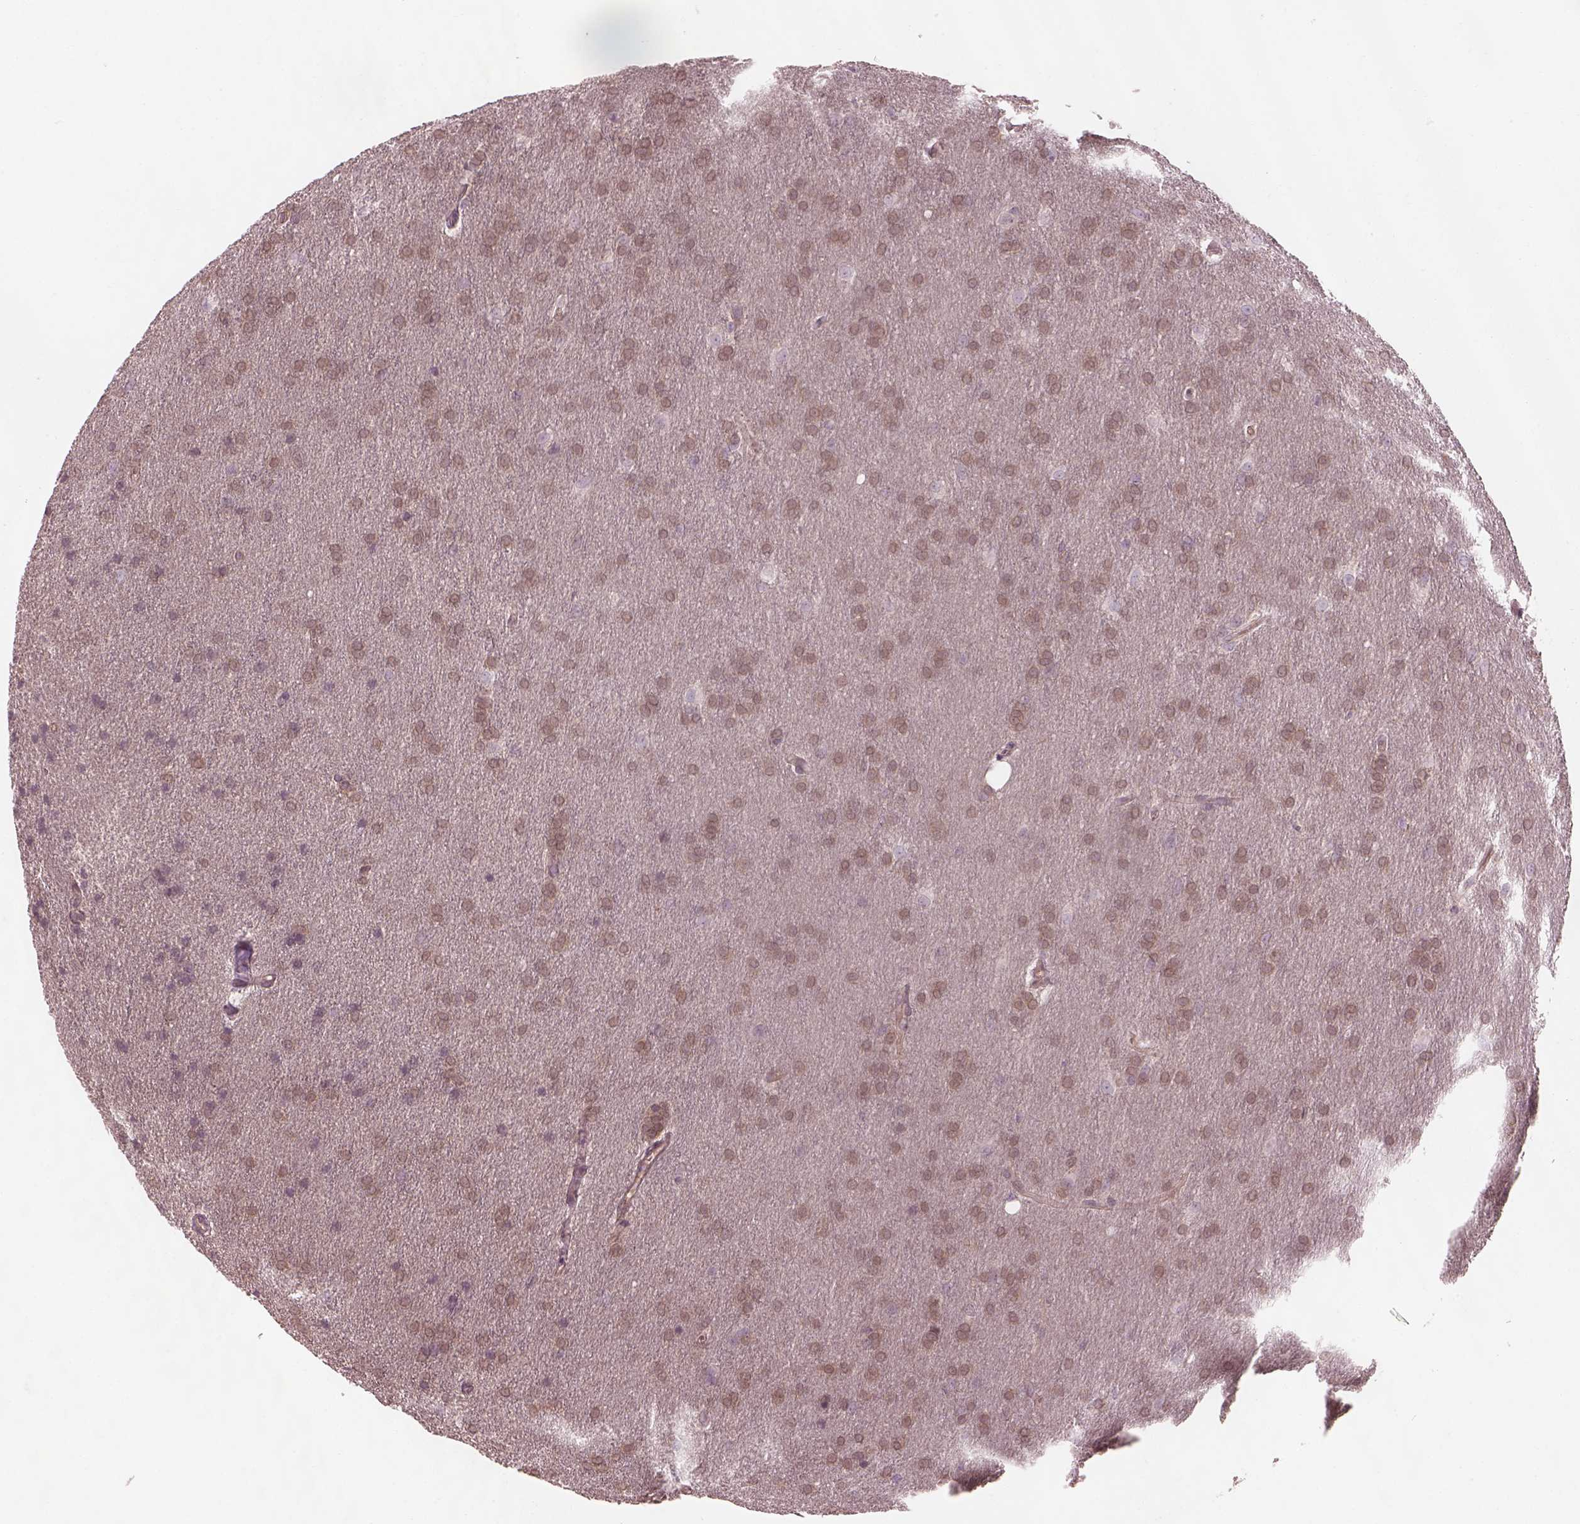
{"staining": {"intensity": "weak", "quantity": ">75%", "location": "cytoplasmic/membranous"}, "tissue": "glioma", "cell_type": "Tumor cells", "image_type": "cancer", "snomed": [{"axis": "morphology", "description": "Glioma, malignant, Low grade"}, {"axis": "topography", "description": "Brain"}], "caption": "Immunohistochemistry histopathology image of glioma stained for a protein (brown), which displays low levels of weak cytoplasmic/membranous positivity in approximately >75% of tumor cells.", "gene": "FAM107B", "patient": {"sex": "female", "age": 32}}